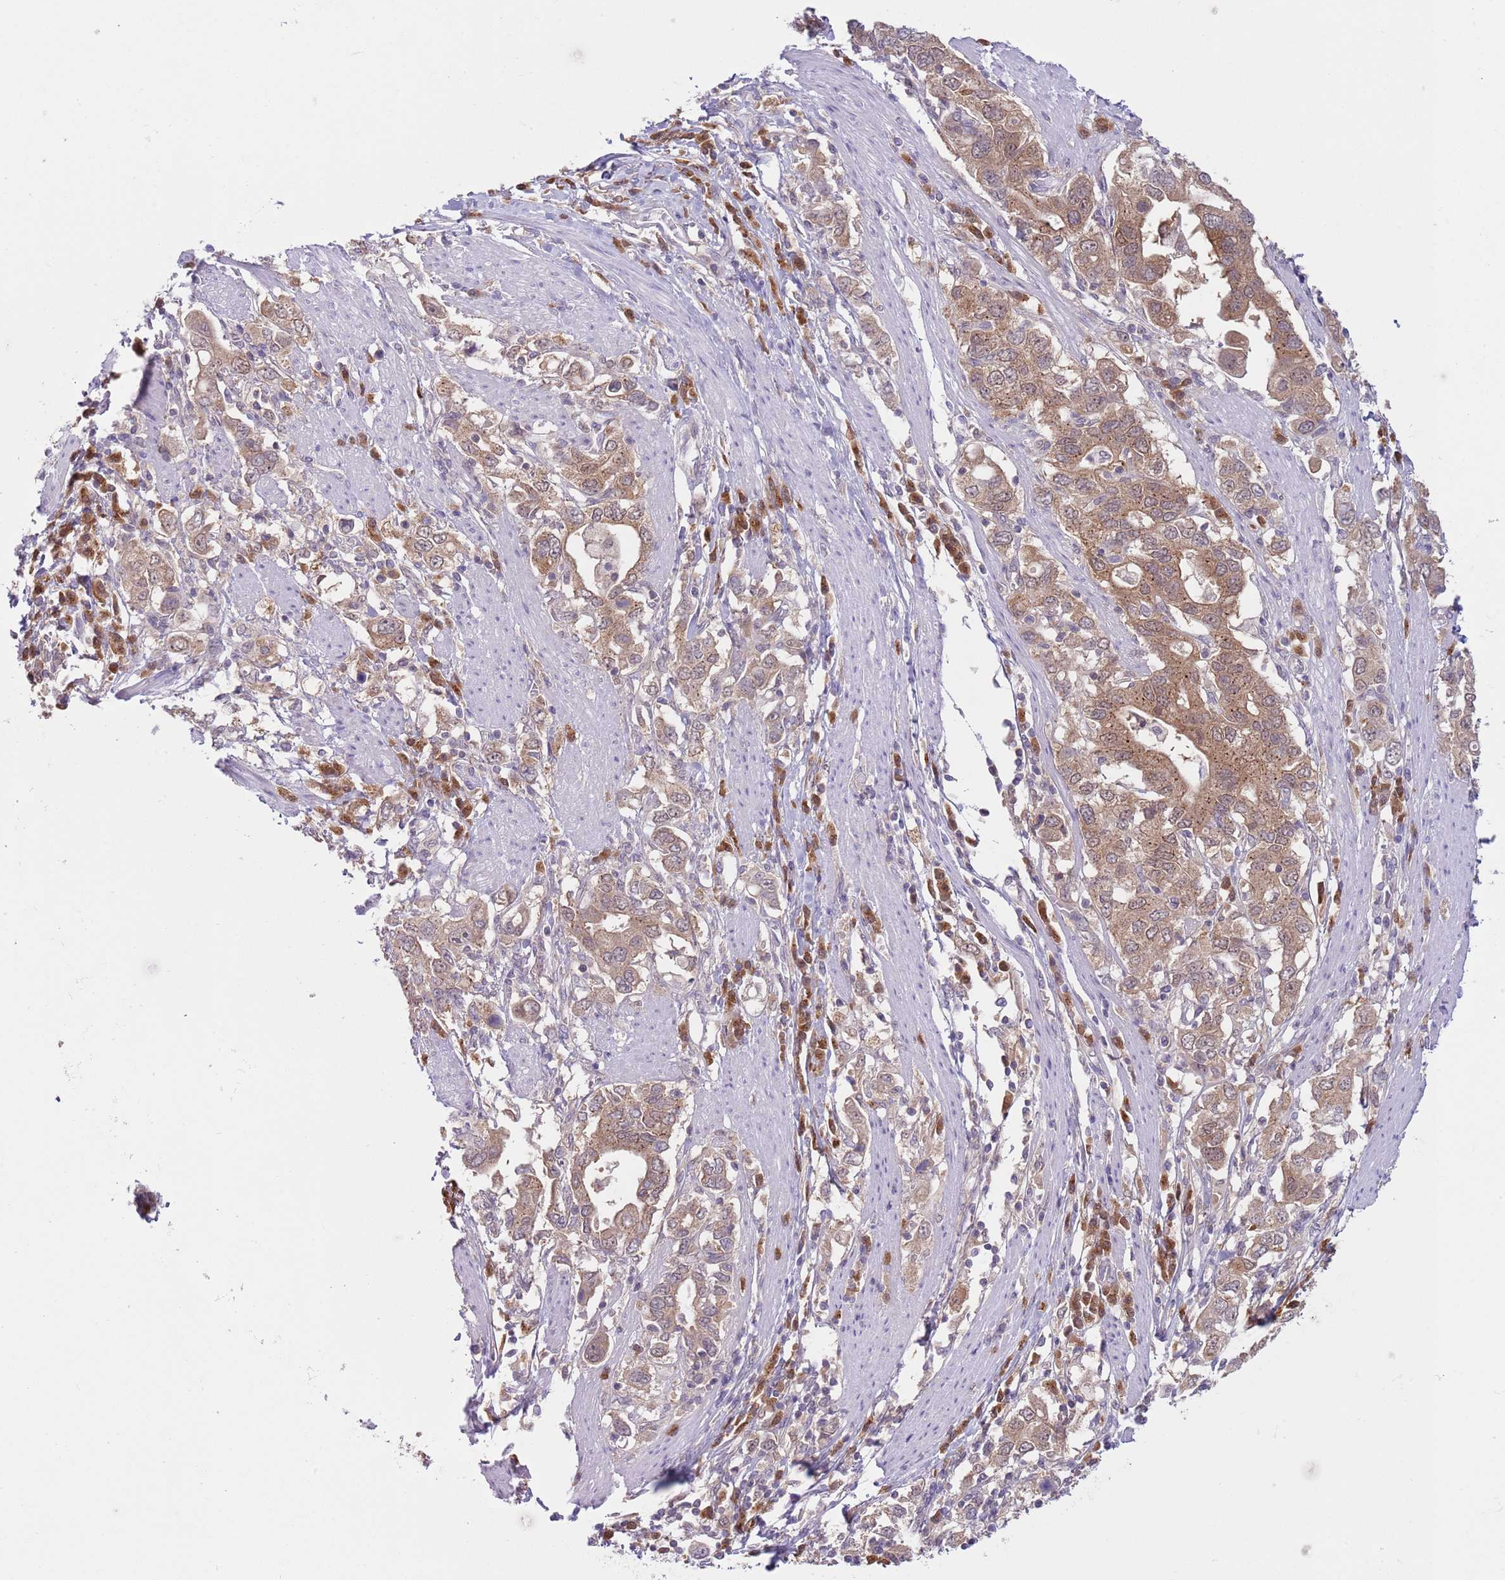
{"staining": {"intensity": "moderate", "quantity": ">75%", "location": "cytoplasmic/membranous"}, "tissue": "stomach cancer", "cell_type": "Tumor cells", "image_type": "cancer", "snomed": [{"axis": "morphology", "description": "Adenocarcinoma, NOS"}, {"axis": "topography", "description": "Stomach, upper"}, {"axis": "topography", "description": "Stomach"}], "caption": "Tumor cells show medium levels of moderate cytoplasmic/membranous positivity in about >75% of cells in human adenocarcinoma (stomach).", "gene": "COPE", "patient": {"sex": "male", "age": 62}}